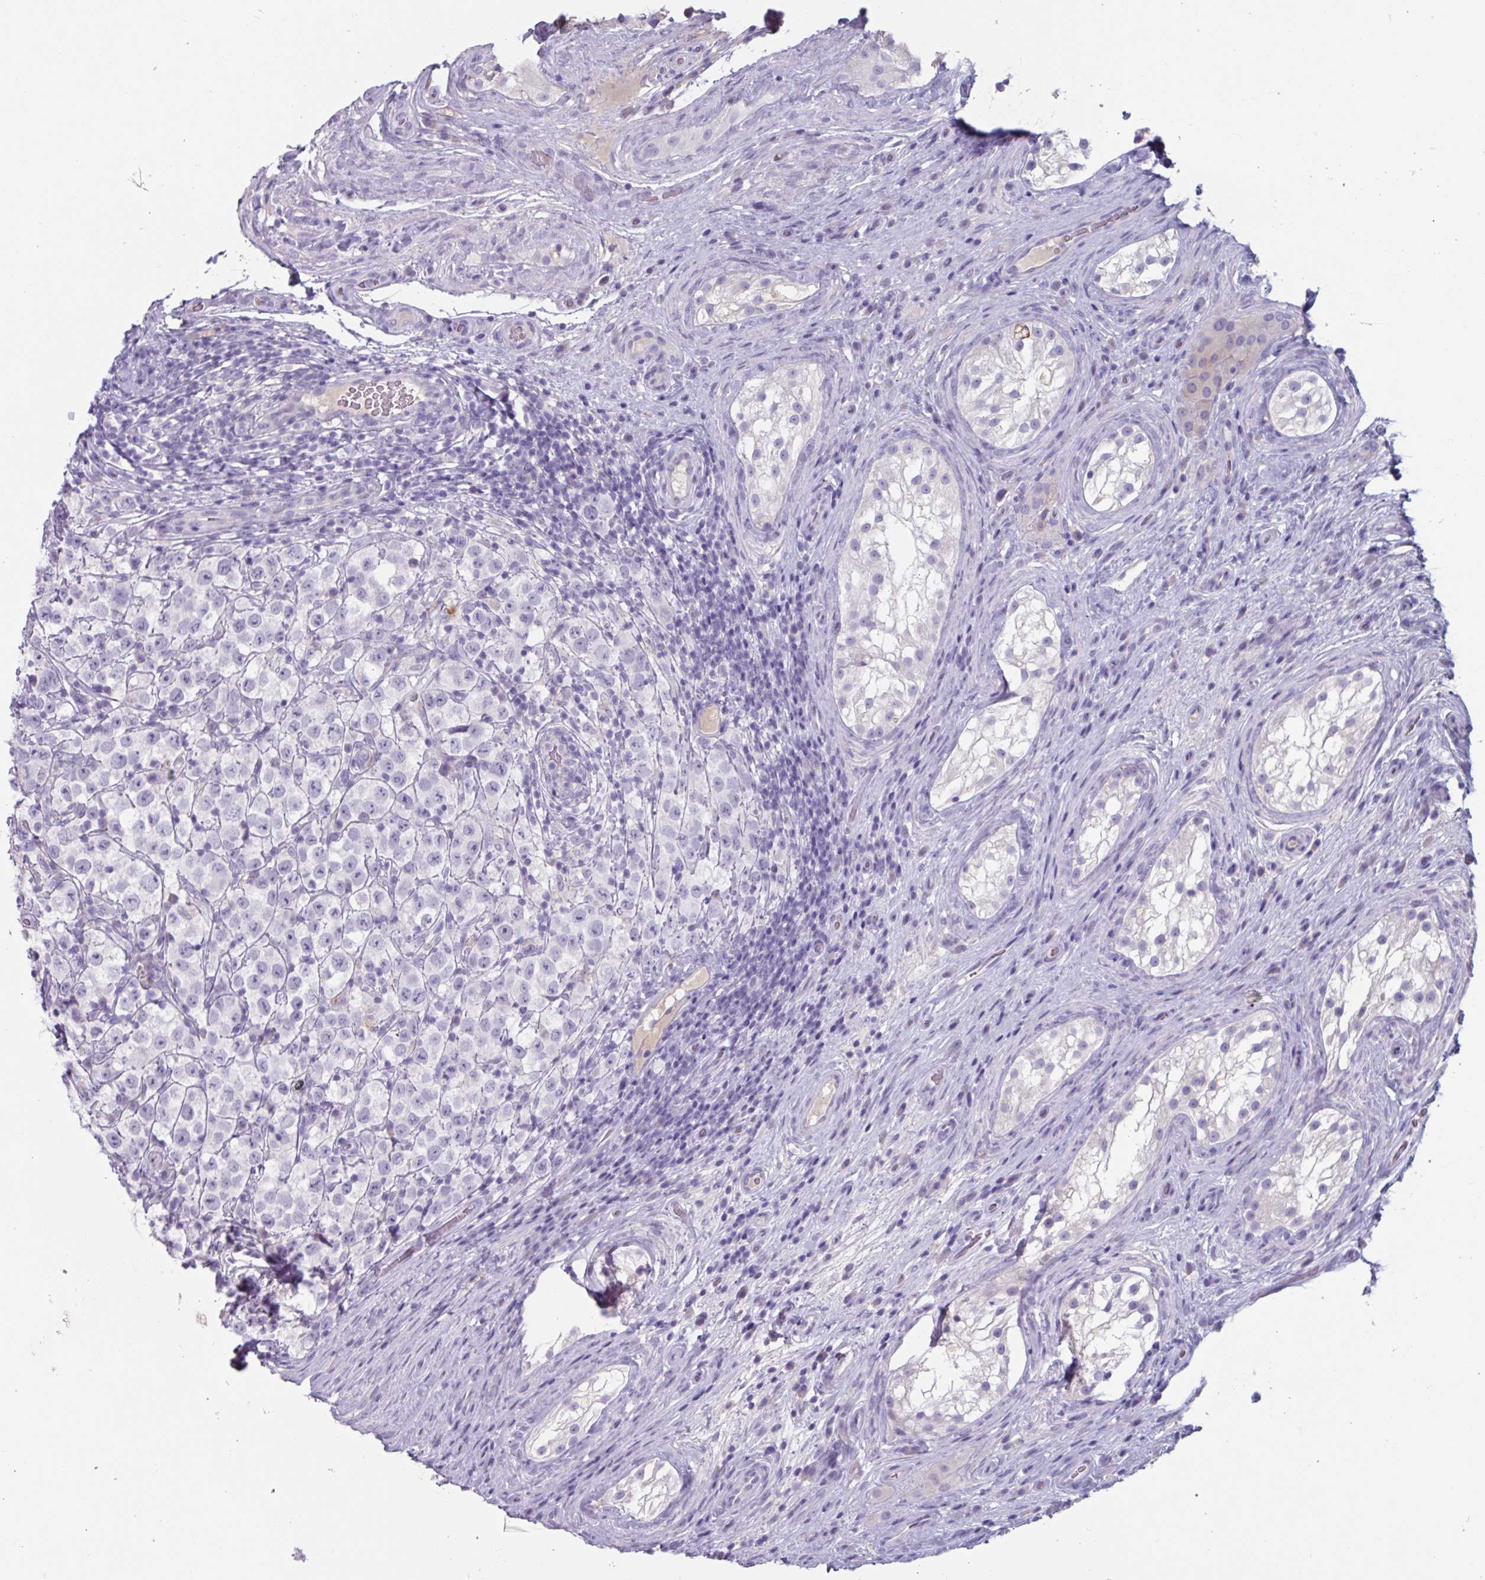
{"staining": {"intensity": "negative", "quantity": "none", "location": "none"}, "tissue": "testis cancer", "cell_type": "Tumor cells", "image_type": "cancer", "snomed": [{"axis": "morphology", "description": "Seminoma, NOS"}, {"axis": "morphology", "description": "Carcinoma, Embryonal, NOS"}, {"axis": "topography", "description": "Testis"}], "caption": "Testis cancer was stained to show a protein in brown. There is no significant staining in tumor cells.", "gene": "OR2T10", "patient": {"sex": "male", "age": 41}}